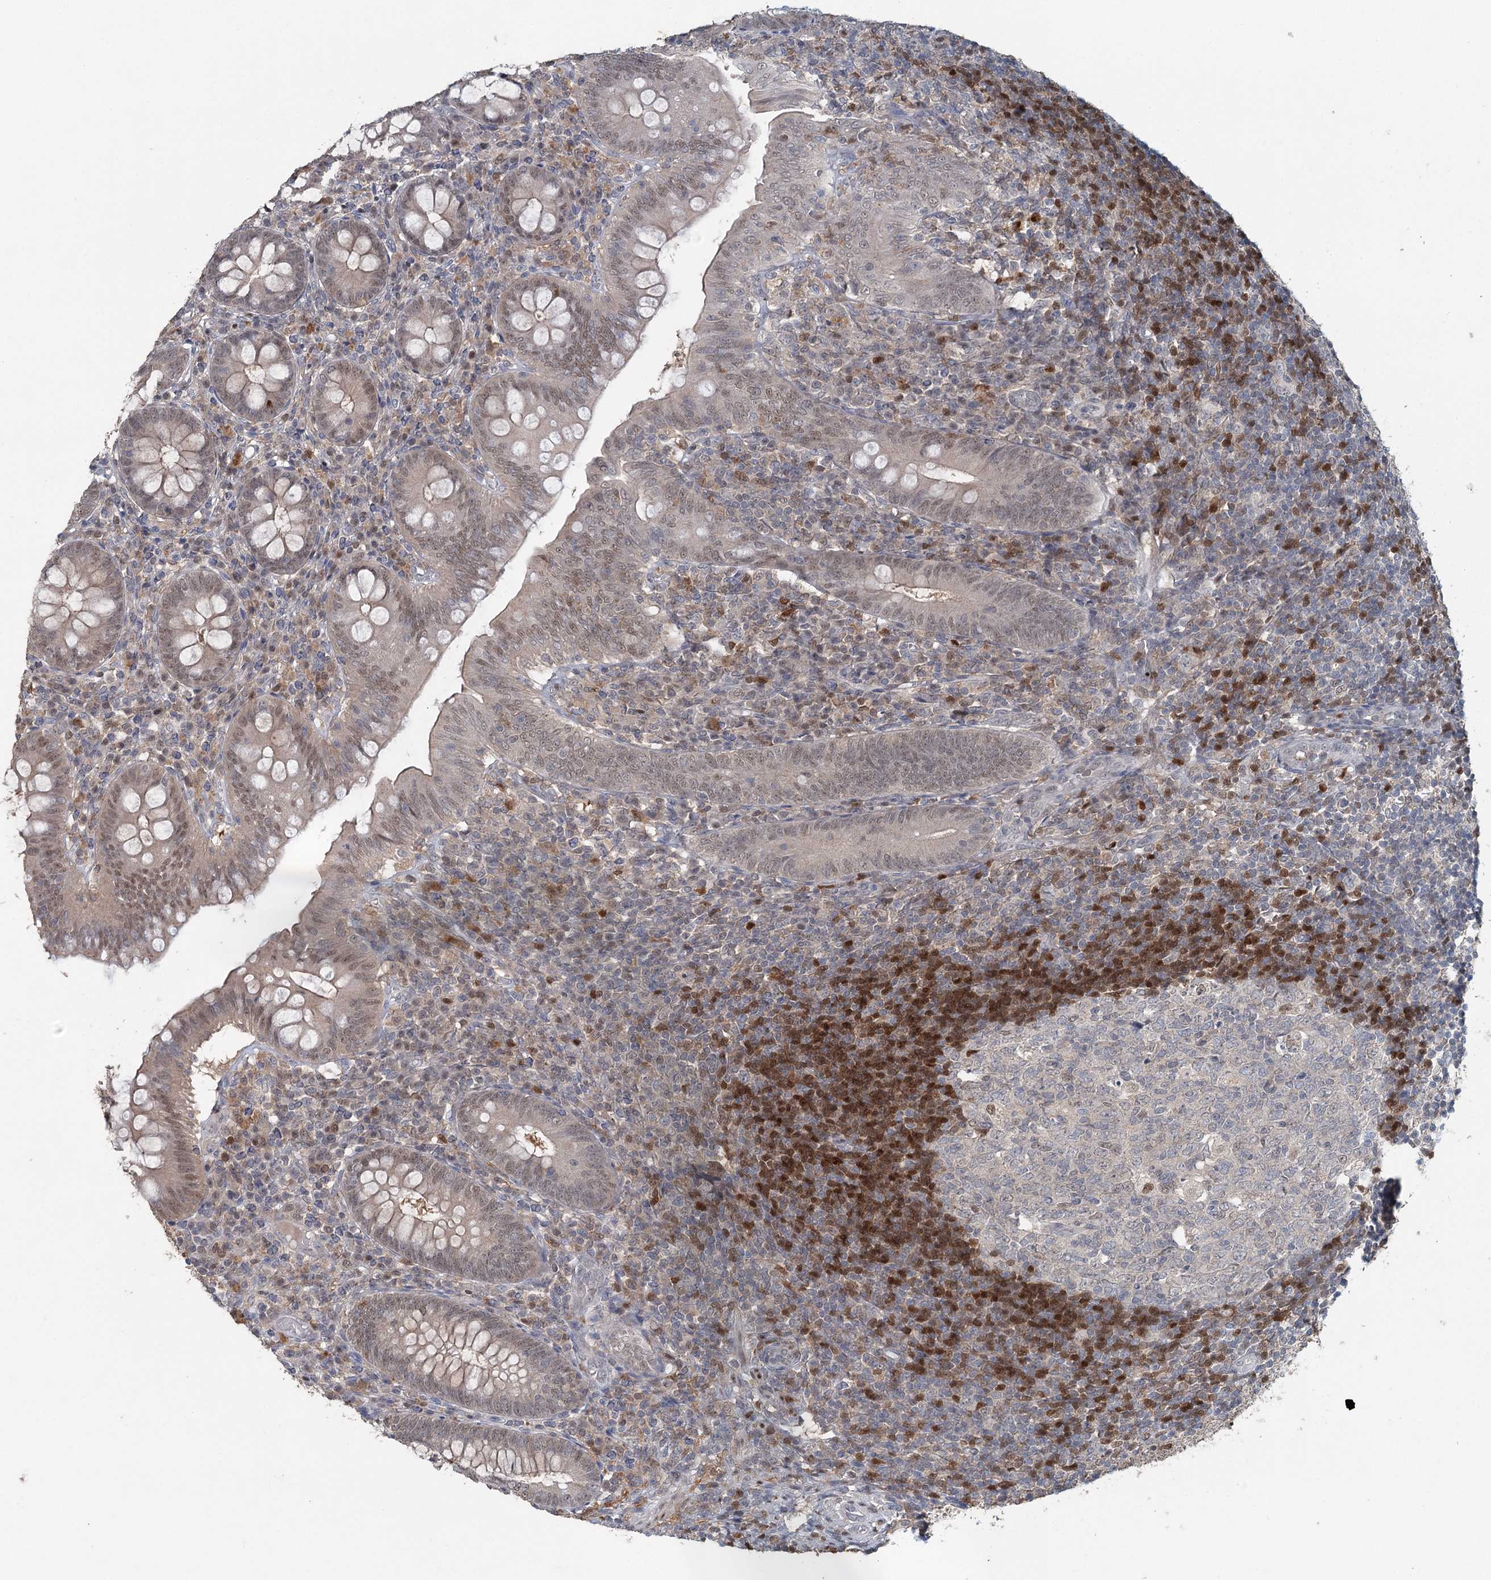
{"staining": {"intensity": "weak", "quantity": ">75%", "location": "nuclear"}, "tissue": "appendix", "cell_type": "Glandular cells", "image_type": "normal", "snomed": [{"axis": "morphology", "description": "Normal tissue, NOS"}, {"axis": "topography", "description": "Appendix"}], "caption": "IHC (DAB (3,3'-diaminobenzidine)) staining of benign appendix shows weak nuclear protein expression in approximately >75% of glandular cells. (DAB IHC, brown staining for protein, blue staining for nuclei).", "gene": "ADK", "patient": {"sex": "male", "age": 14}}